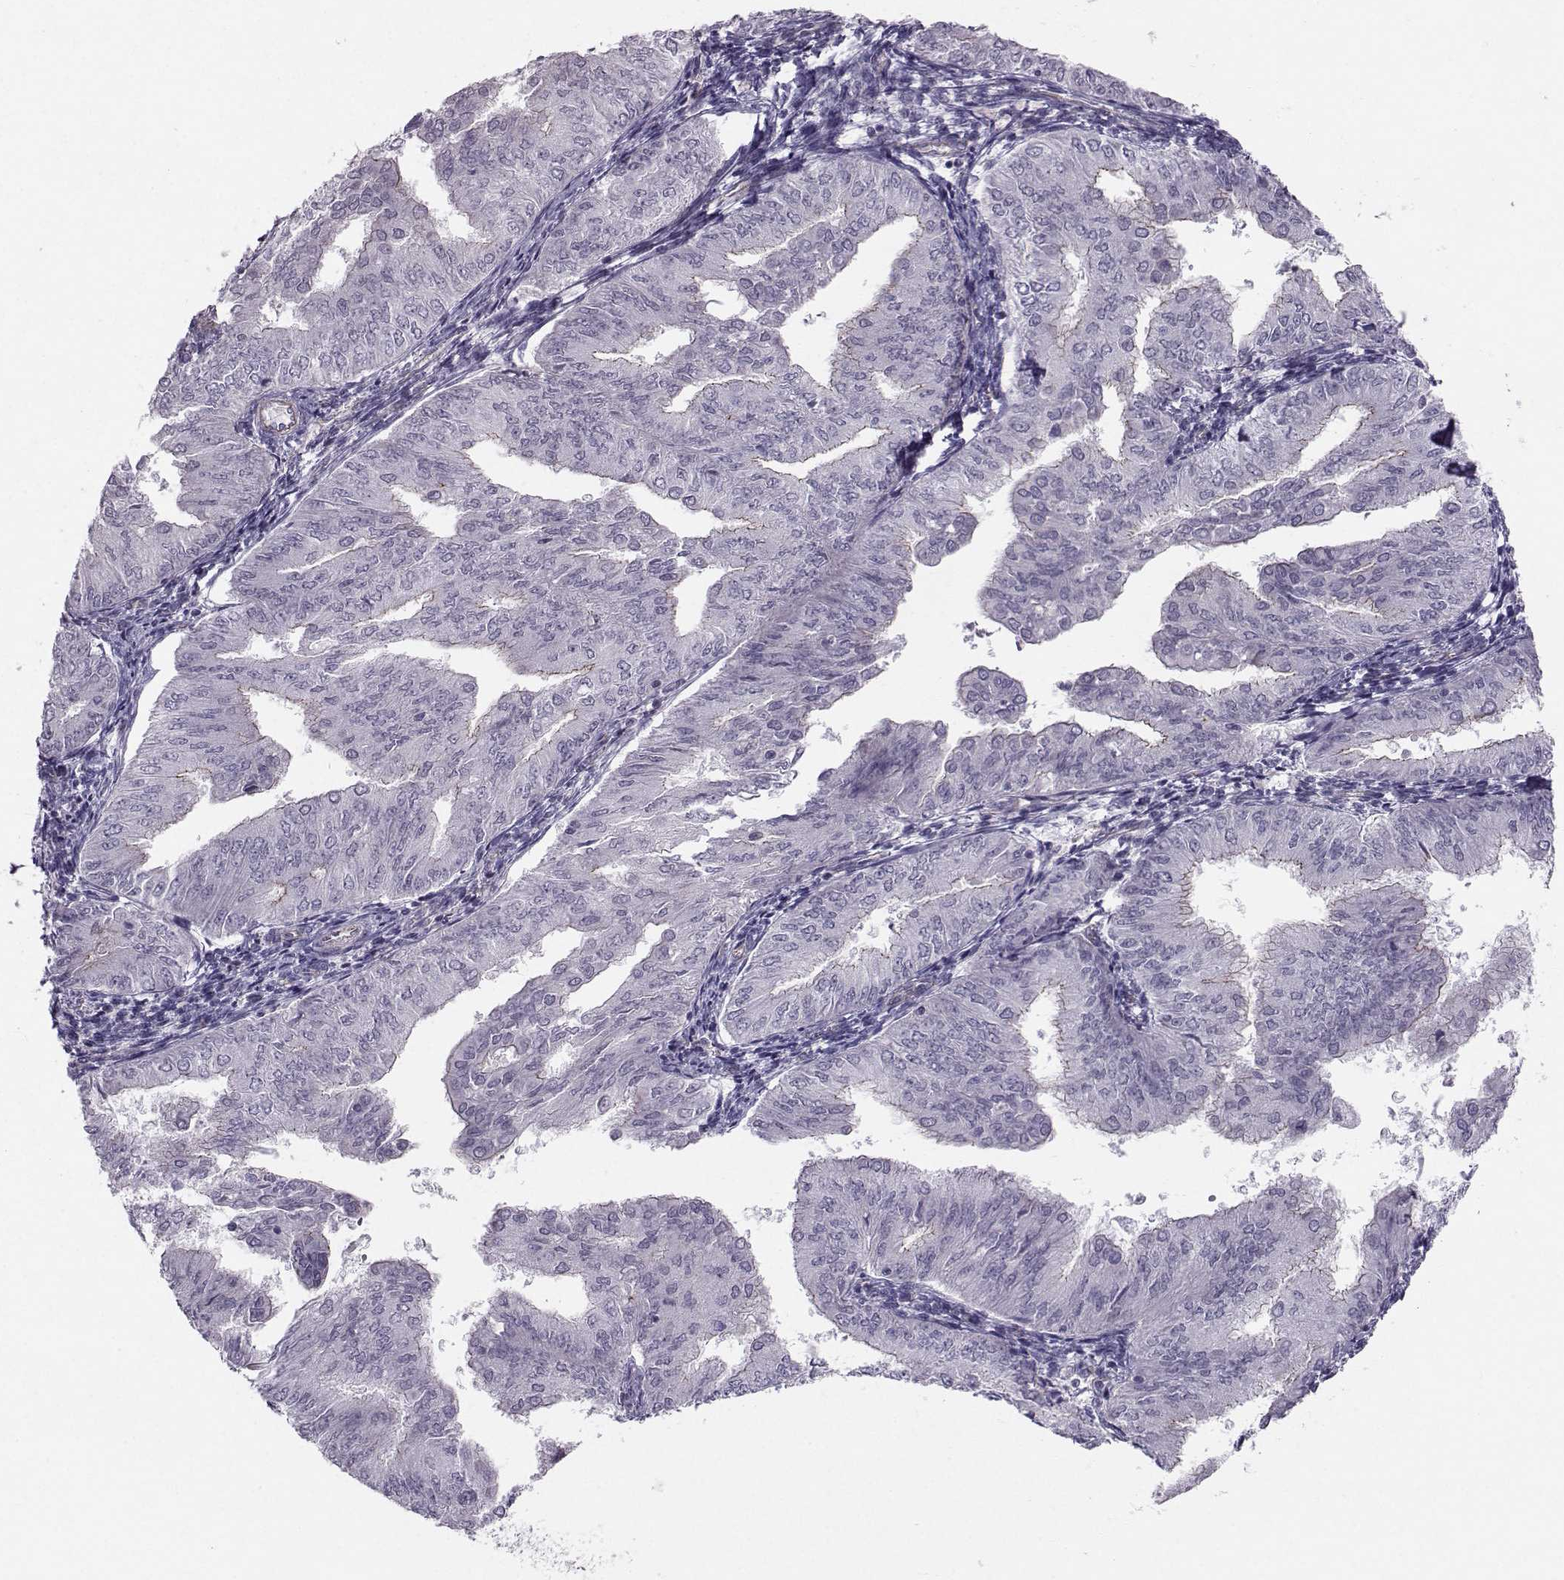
{"staining": {"intensity": "weak", "quantity": "<25%", "location": "cytoplasmic/membranous"}, "tissue": "endometrial cancer", "cell_type": "Tumor cells", "image_type": "cancer", "snomed": [{"axis": "morphology", "description": "Adenocarcinoma, NOS"}, {"axis": "topography", "description": "Endometrium"}], "caption": "High magnification brightfield microscopy of adenocarcinoma (endometrial) stained with DAB (brown) and counterstained with hematoxylin (blue): tumor cells show no significant positivity. (DAB immunohistochemistry visualized using brightfield microscopy, high magnification).", "gene": "MAST1", "patient": {"sex": "female", "age": 53}}